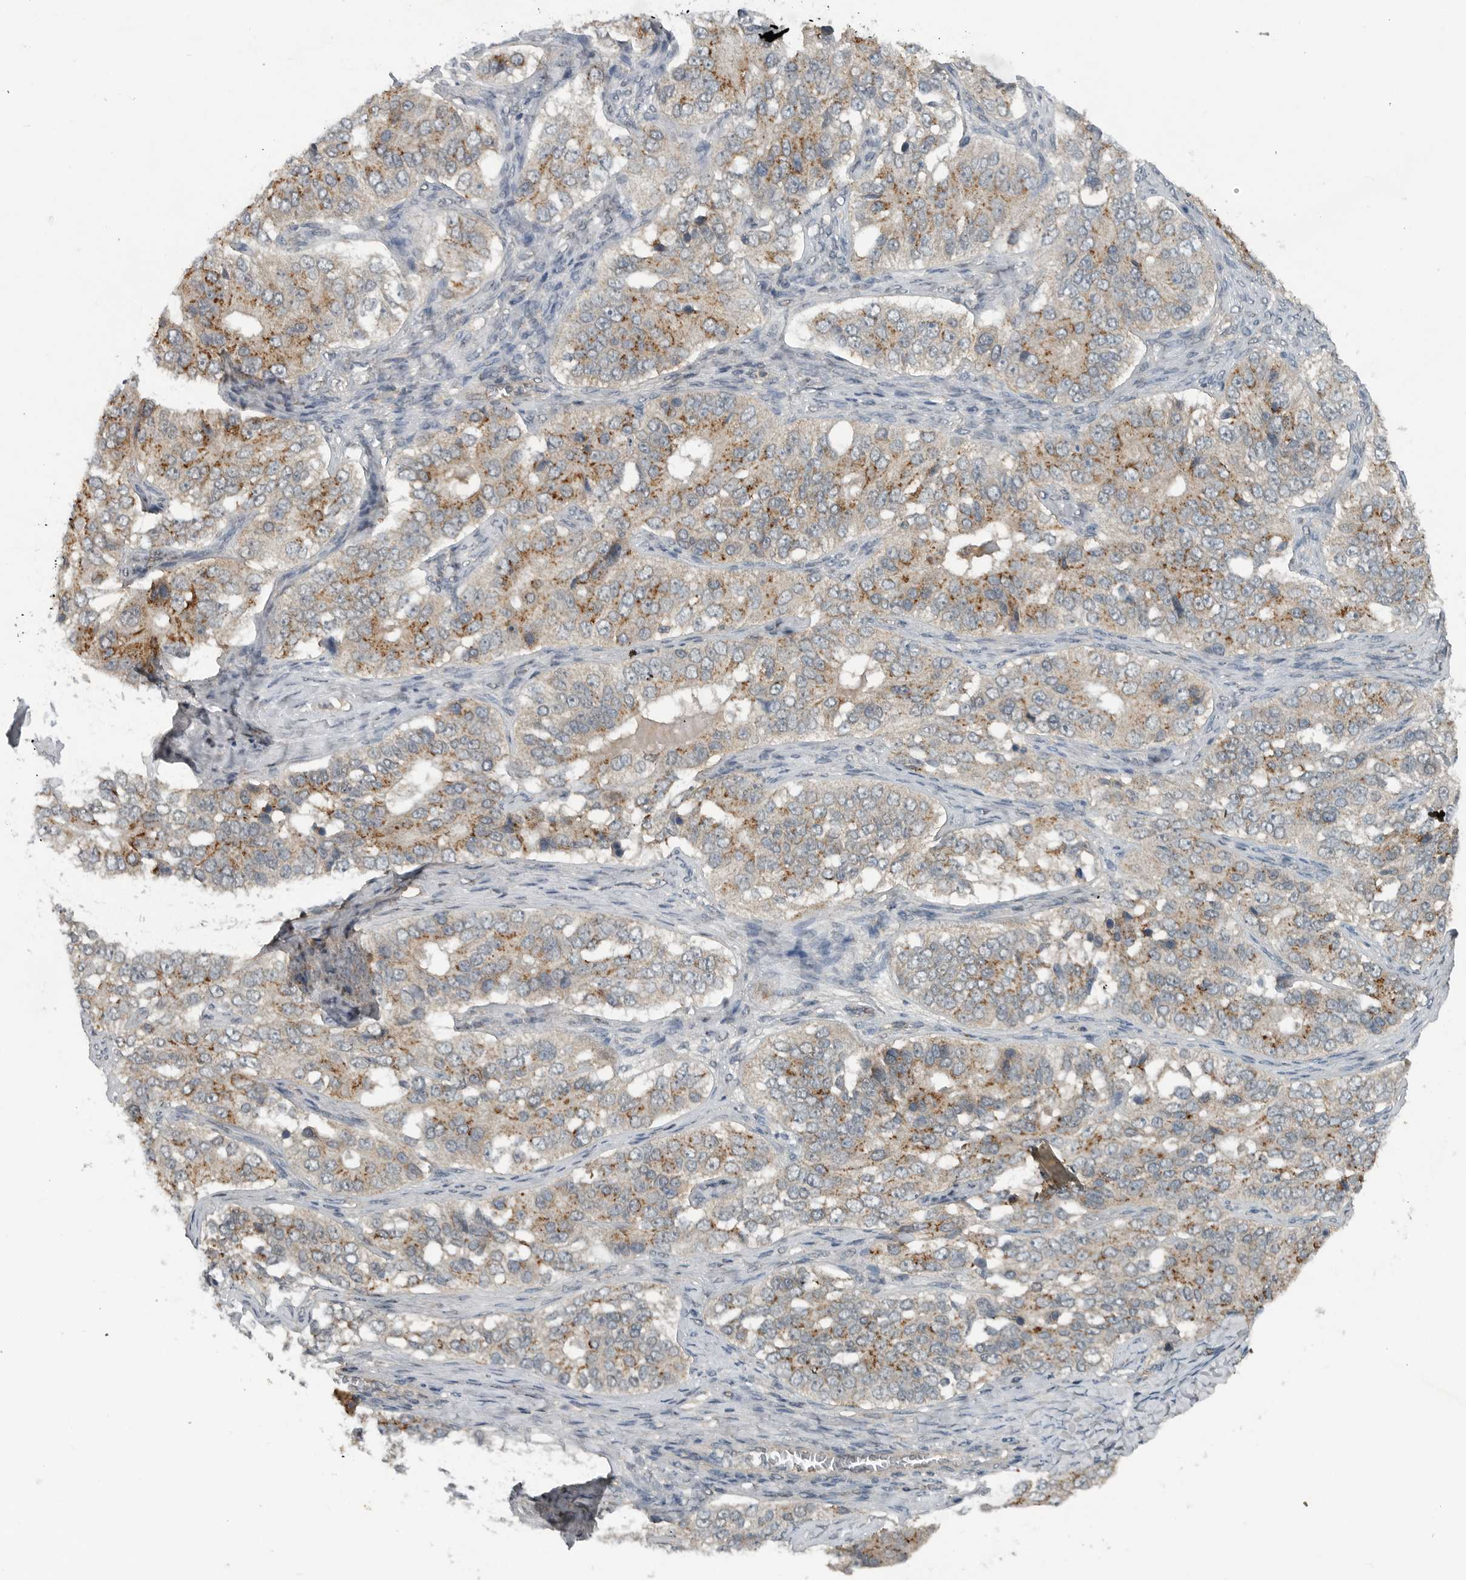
{"staining": {"intensity": "moderate", "quantity": "25%-75%", "location": "cytoplasmic/membranous"}, "tissue": "ovarian cancer", "cell_type": "Tumor cells", "image_type": "cancer", "snomed": [{"axis": "morphology", "description": "Carcinoma, endometroid"}, {"axis": "topography", "description": "Ovary"}], "caption": "Immunohistochemistry (IHC) image of human endometroid carcinoma (ovarian) stained for a protein (brown), which exhibits medium levels of moderate cytoplasmic/membranous expression in approximately 25%-75% of tumor cells.", "gene": "IL6ST", "patient": {"sex": "female", "age": 51}}